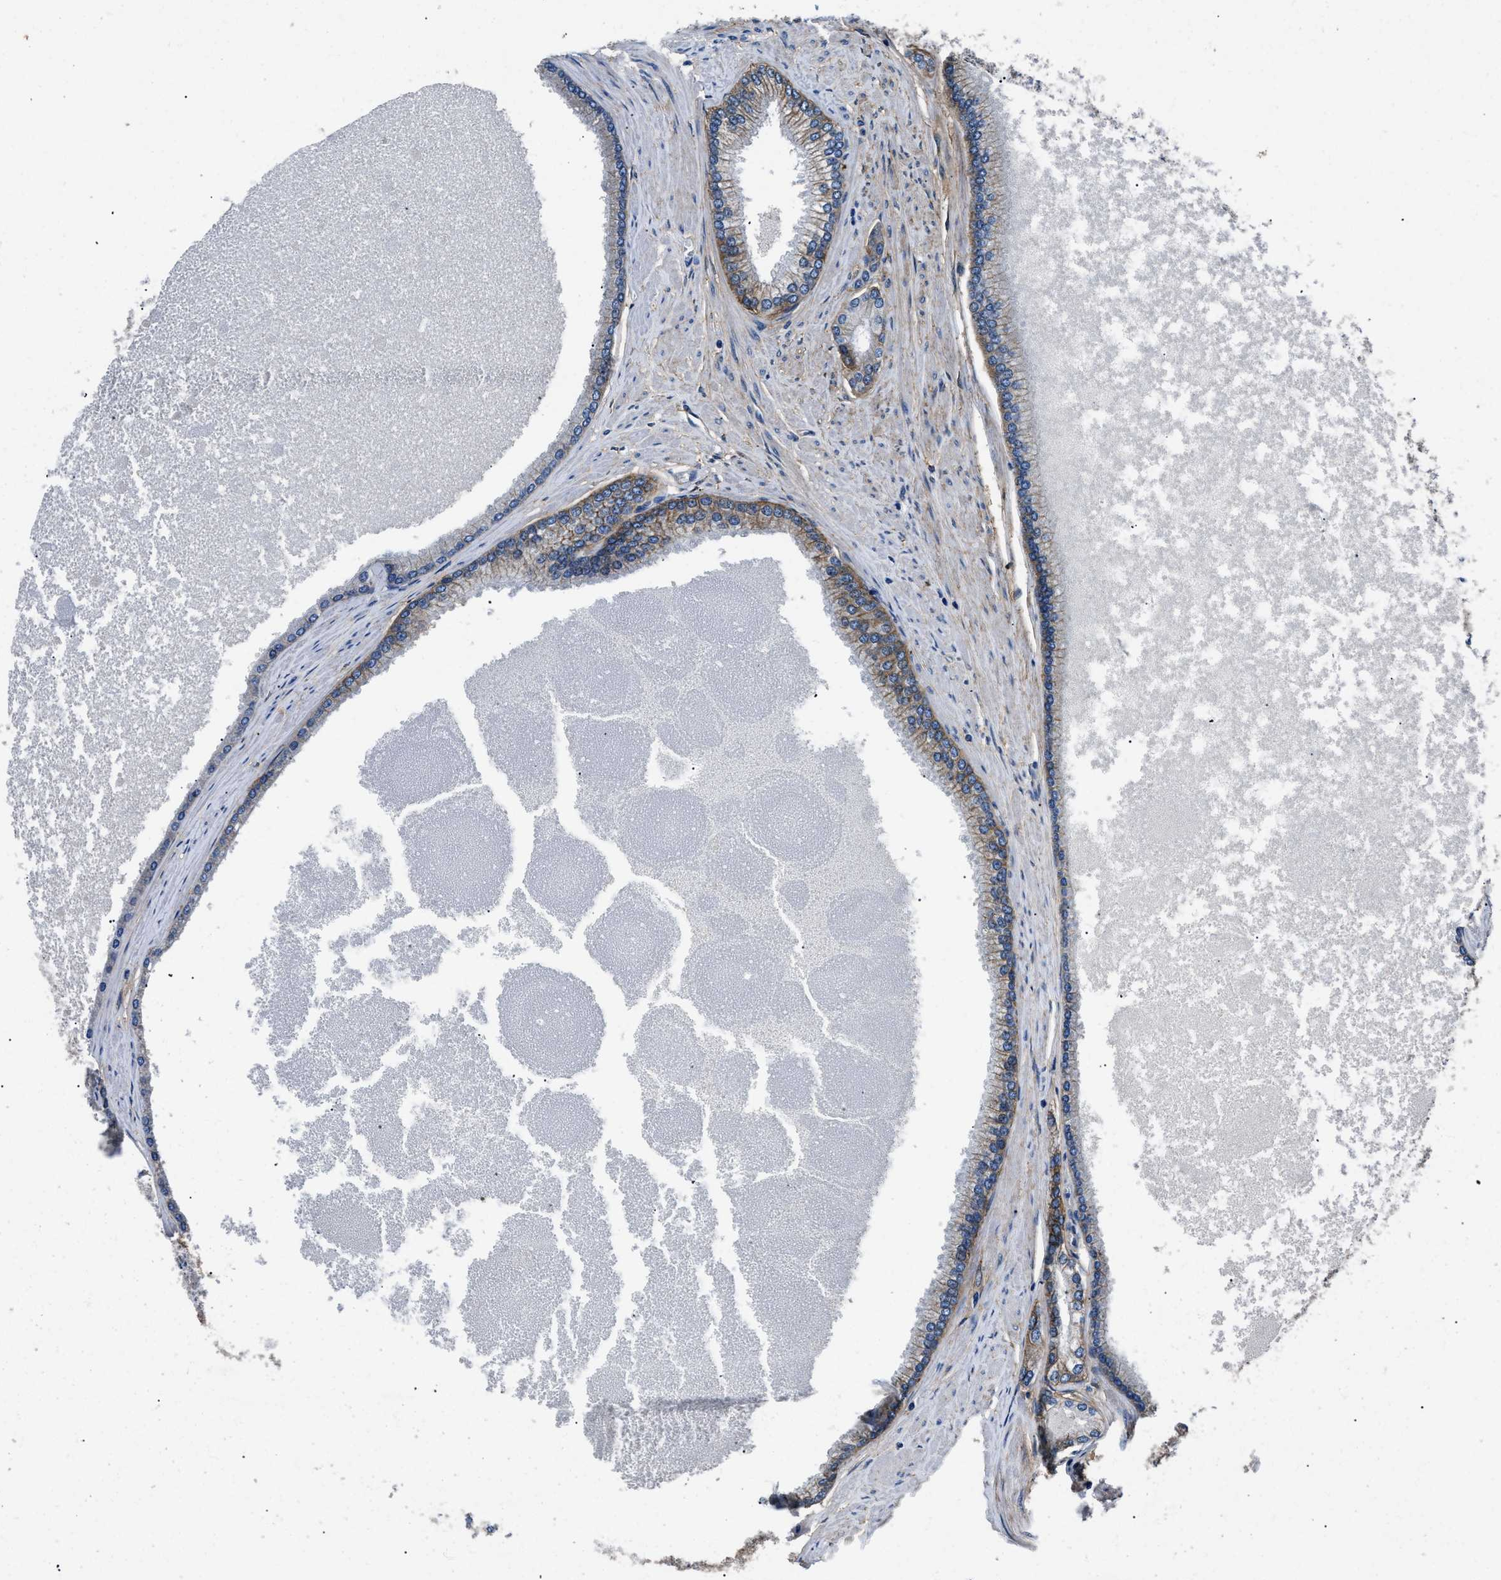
{"staining": {"intensity": "moderate", "quantity": ">75%", "location": "cytoplasmic/membranous"}, "tissue": "prostate cancer", "cell_type": "Tumor cells", "image_type": "cancer", "snomed": [{"axis": "morphology", "description": "Adenocarcinoma, High grade"}, {"axis": "topography", "description": "Prostate"}], "caption": "A brown stain highlights moderate cytoplasmic/membranous expression of a protein in prostate cancer tumor cells.", "gene": "CD276", "patient": {"sex": "male", "age": 61}}